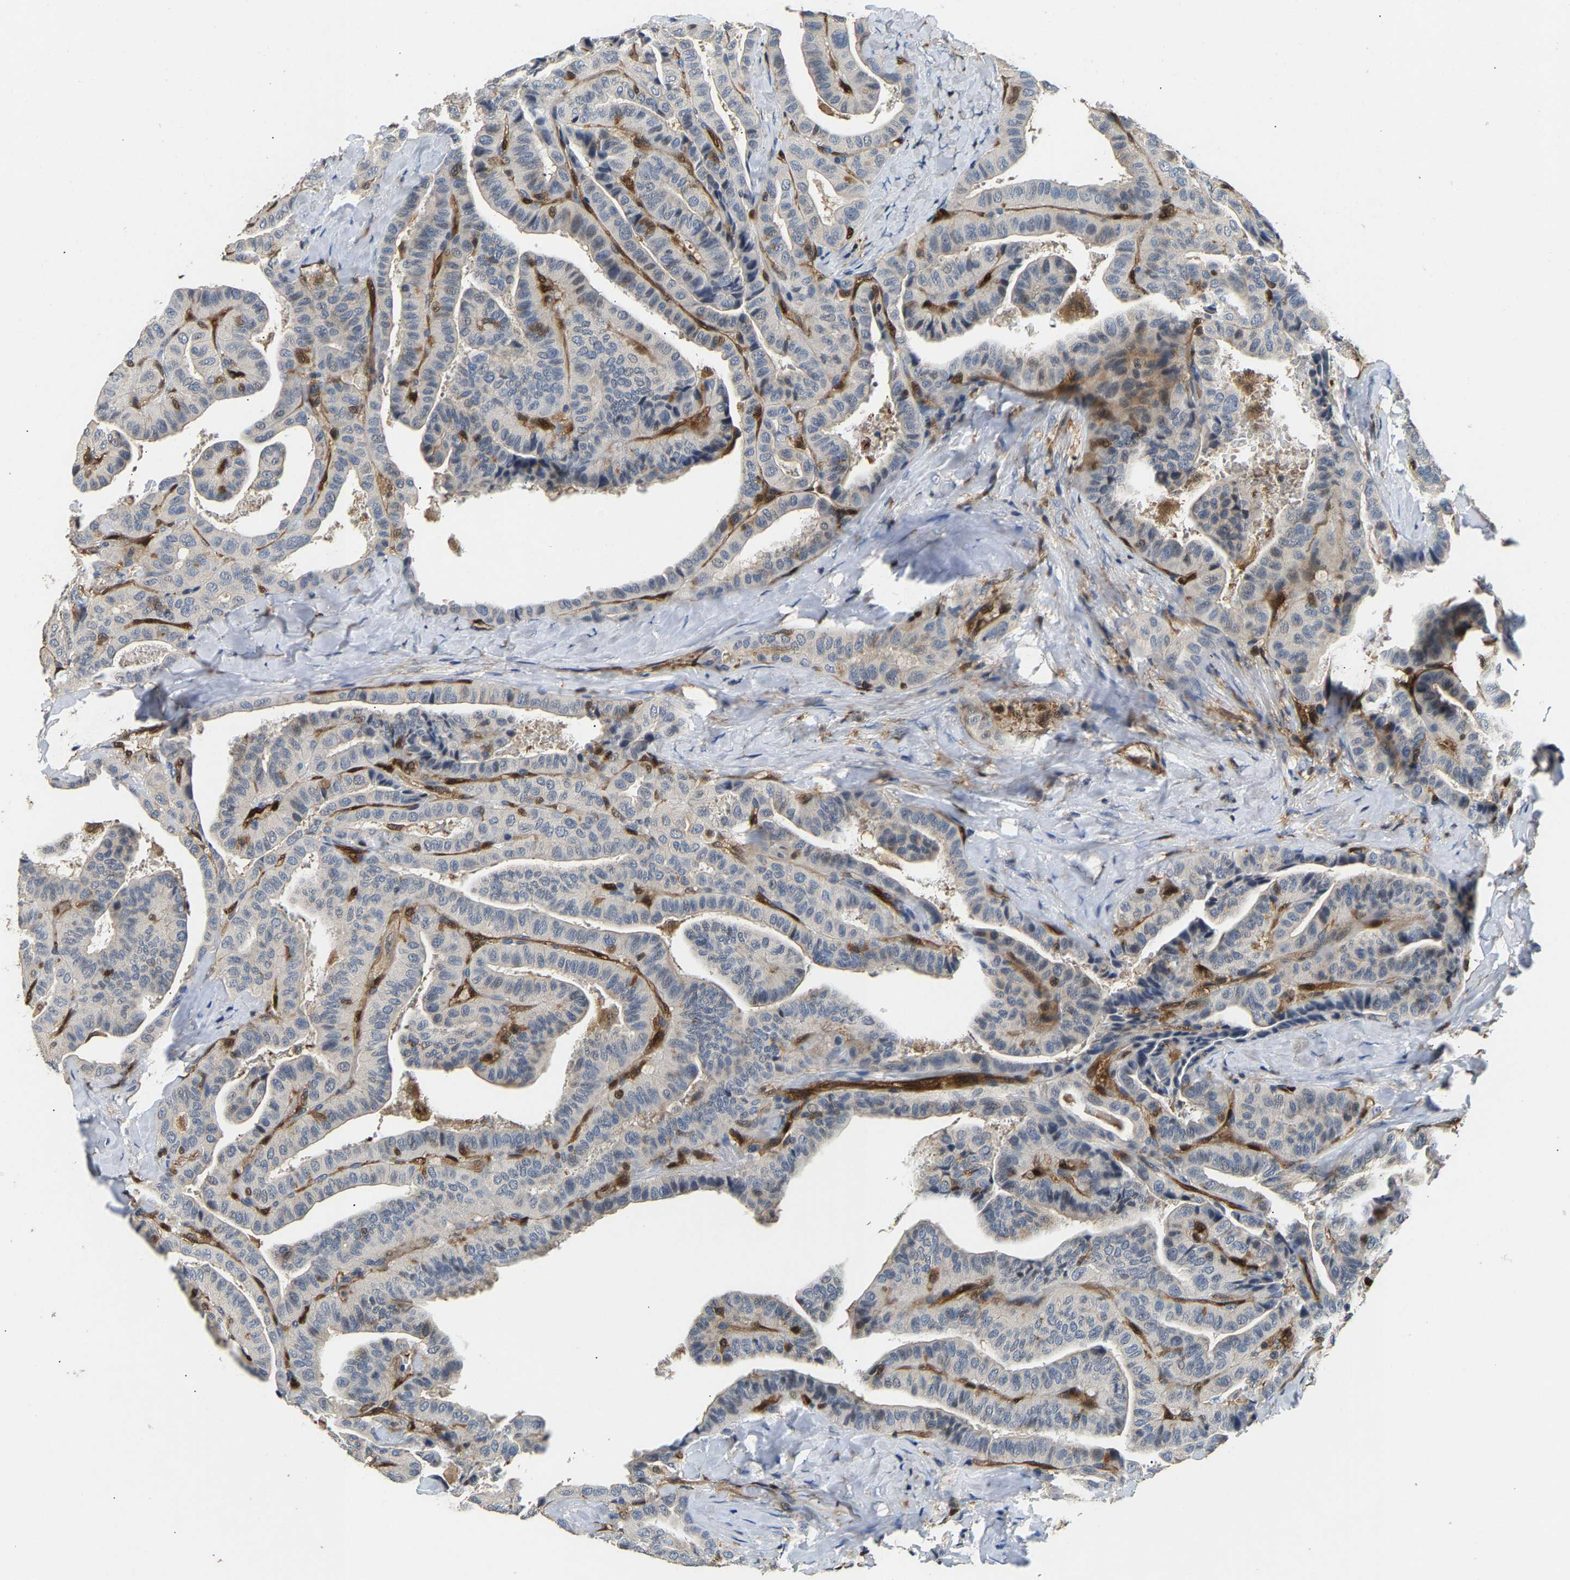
{"staining": {"intensity": "negative", "quantity": "none", "location": "none"}, "tissue": "thyroid cancer", "cell_type": "Tumor cells", "image_type": "cancer", "snomed": [{"axis": "morphology", "description": "Papillary adenocarcinoma, NOS"}, {"axis": "topography", "description": "Thyroid gland"}], "caption": "The immunohistochemistry (IHC) image has no significant staining in tumor cells of thyroid cancer tissue.", "gene": "GIMAP7", "patient": {"sex": "male", "age": 77}}